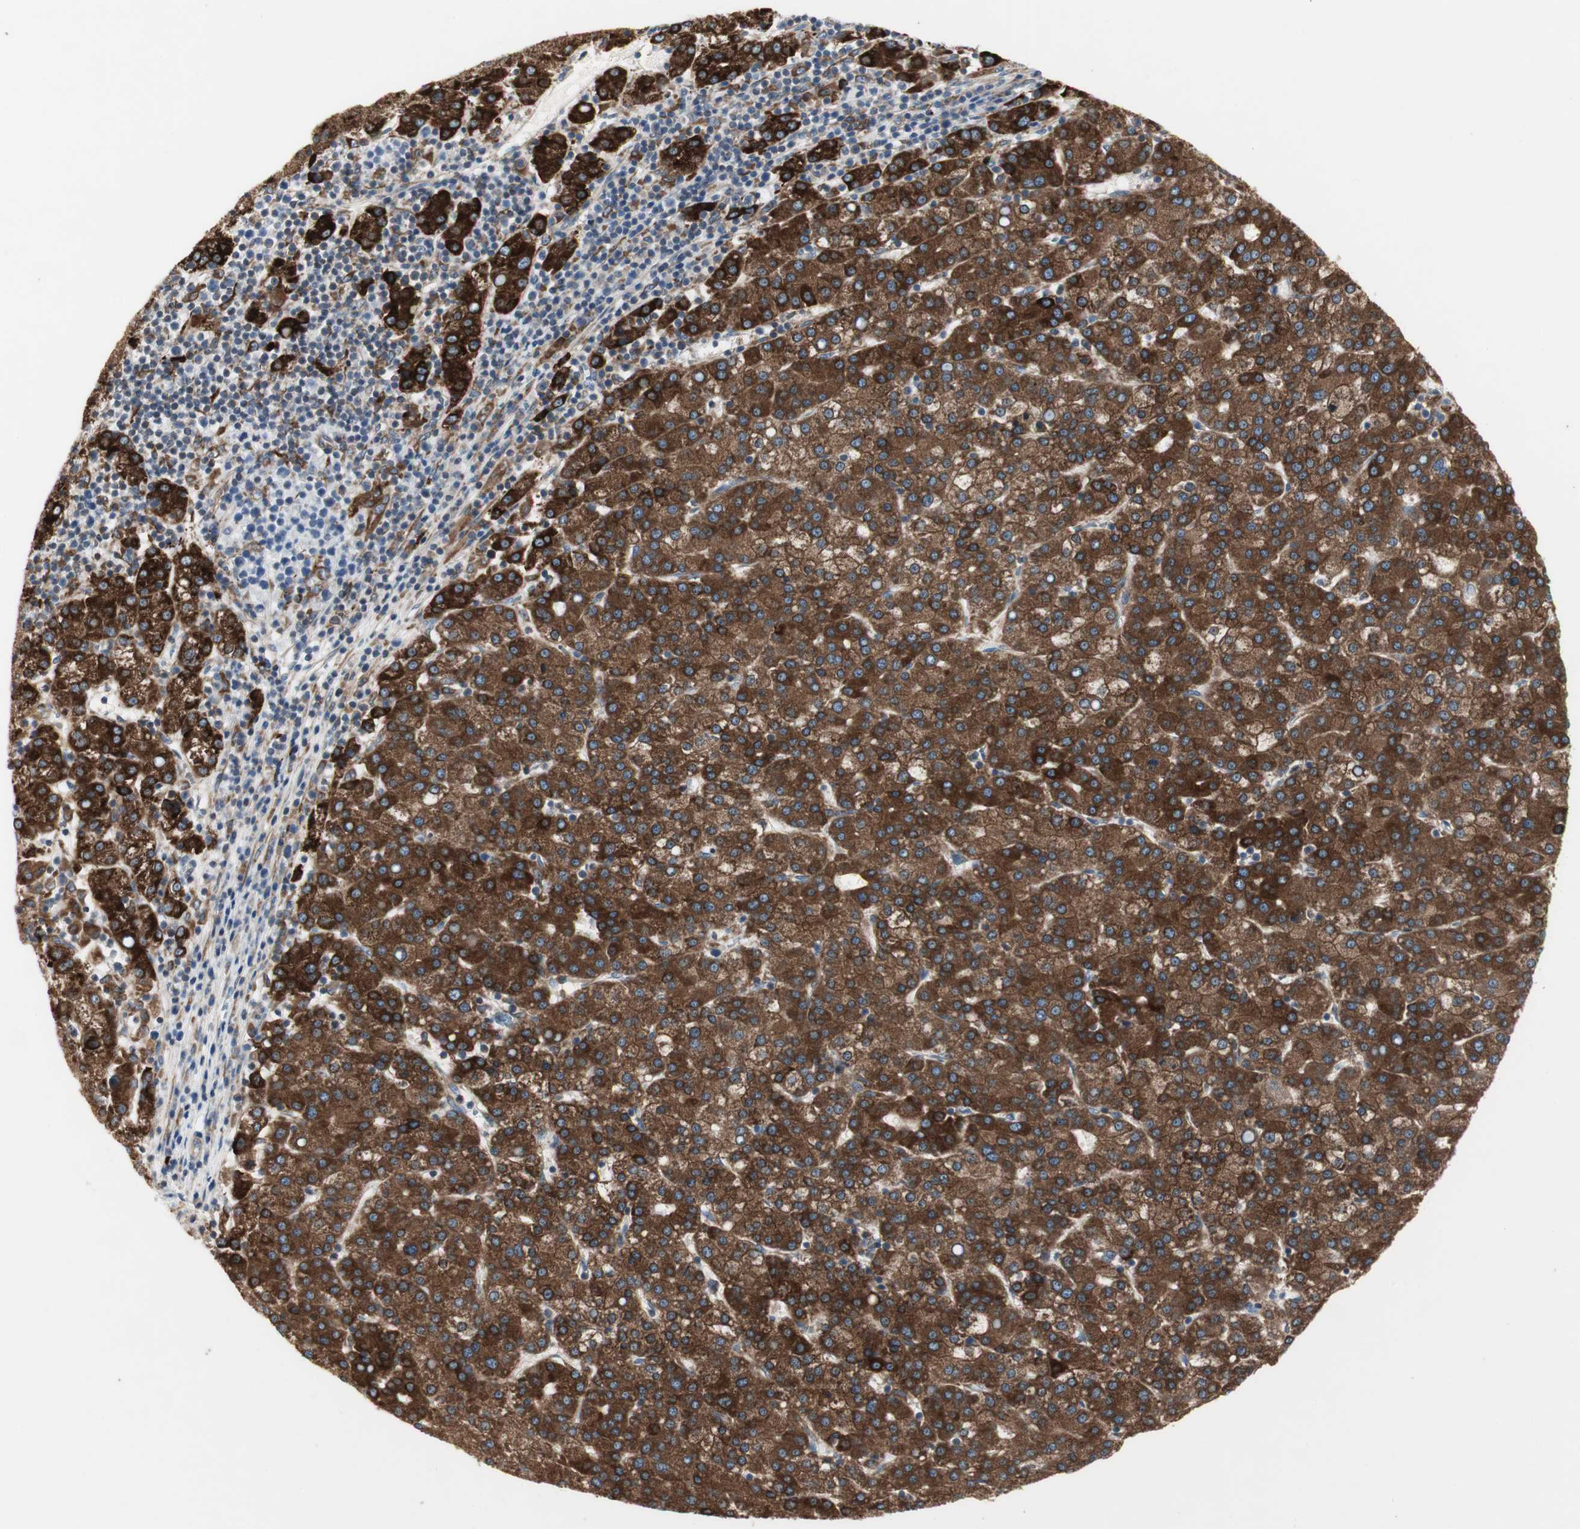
{"staining": {"intensity": "strong", "quantity": ">75%", "location": "cytoplasmic/membranous"}, "tissue": "liver cancer", "cell_type": "Tumor cells", "image_type": "cancer", "snomed": [{"axis": "morphology", "description": "Carcinoma, Hepatocellular, NOS"}, {"axis": "topography", "description": "Liver"}], "caption": "A micrograph of human liver hepatocellular carcinoma stained for a protein reveals strong cytoplasmic/membranous brown staining in tumor cells.", "gene": "H6PD", "patient": {"sex": "female", "age": 58}}